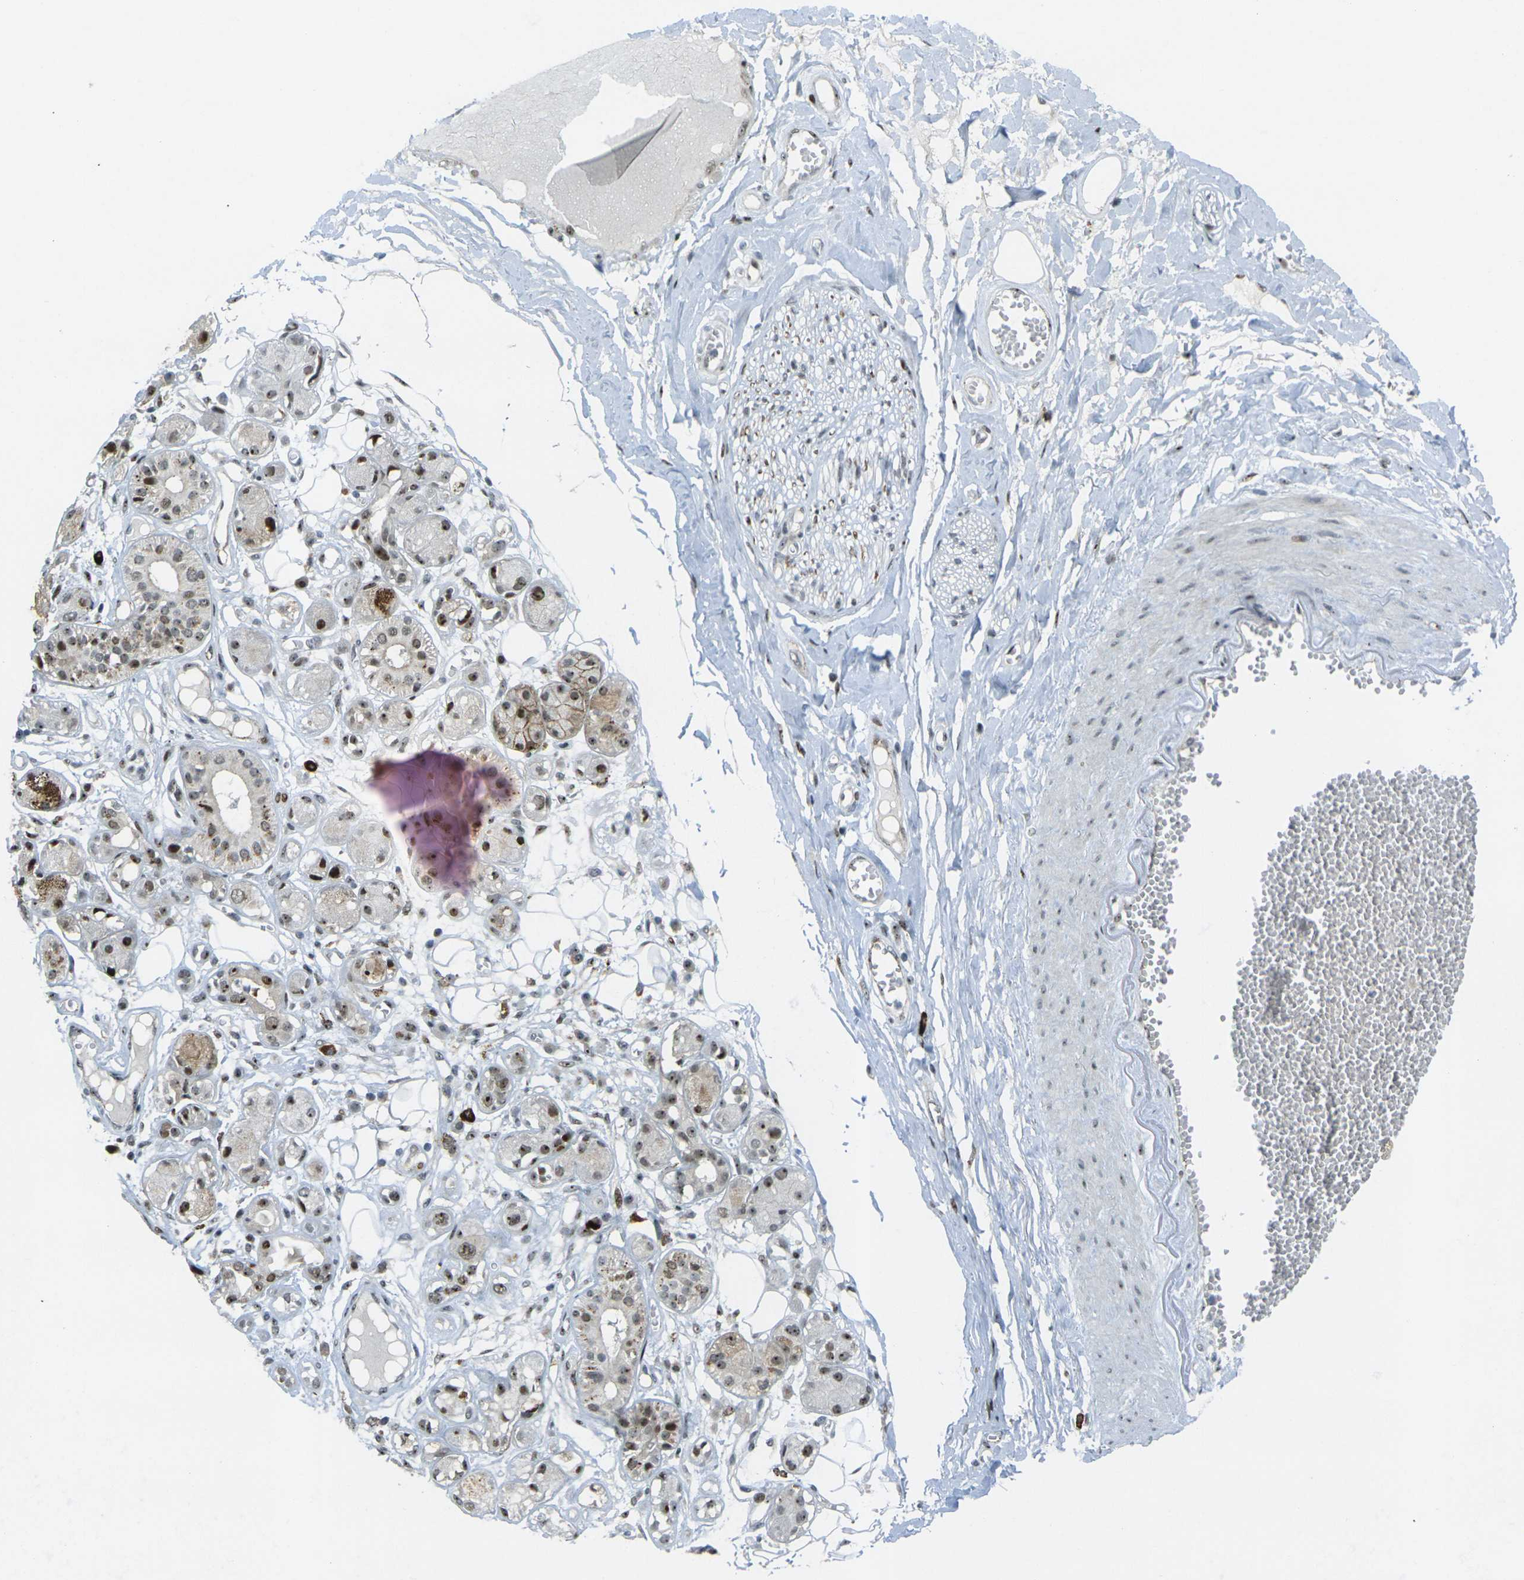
{"staining": {"intensity": "moderate", "quantity": "25%-75%", "location": "cytoplasmic/membranous,nuclear"}, "tissue": "adipose tissue", "cell_type": "Adipocytes", "image_type": "normal", "snomed": [{"axis": "morphology", "description": "Normal tissue, NOS"}, {"axis": "morphology", "description": "Inflammation, NOS"}, {"axis": "topography", "description": "Salivary gland"}, {"axis": "topography", "description": "Peripheral nerve tissue"}], "caption": "High-power microscopy captured an immunohistochemistry image of unremarkable adipose tissue, revealing moderate cytoplasmic/membranous,nuclear staining in about 25%-75% of adipocytes.", "gene": "UBE2C", "patient": {"sex": "female", "age": 75}}